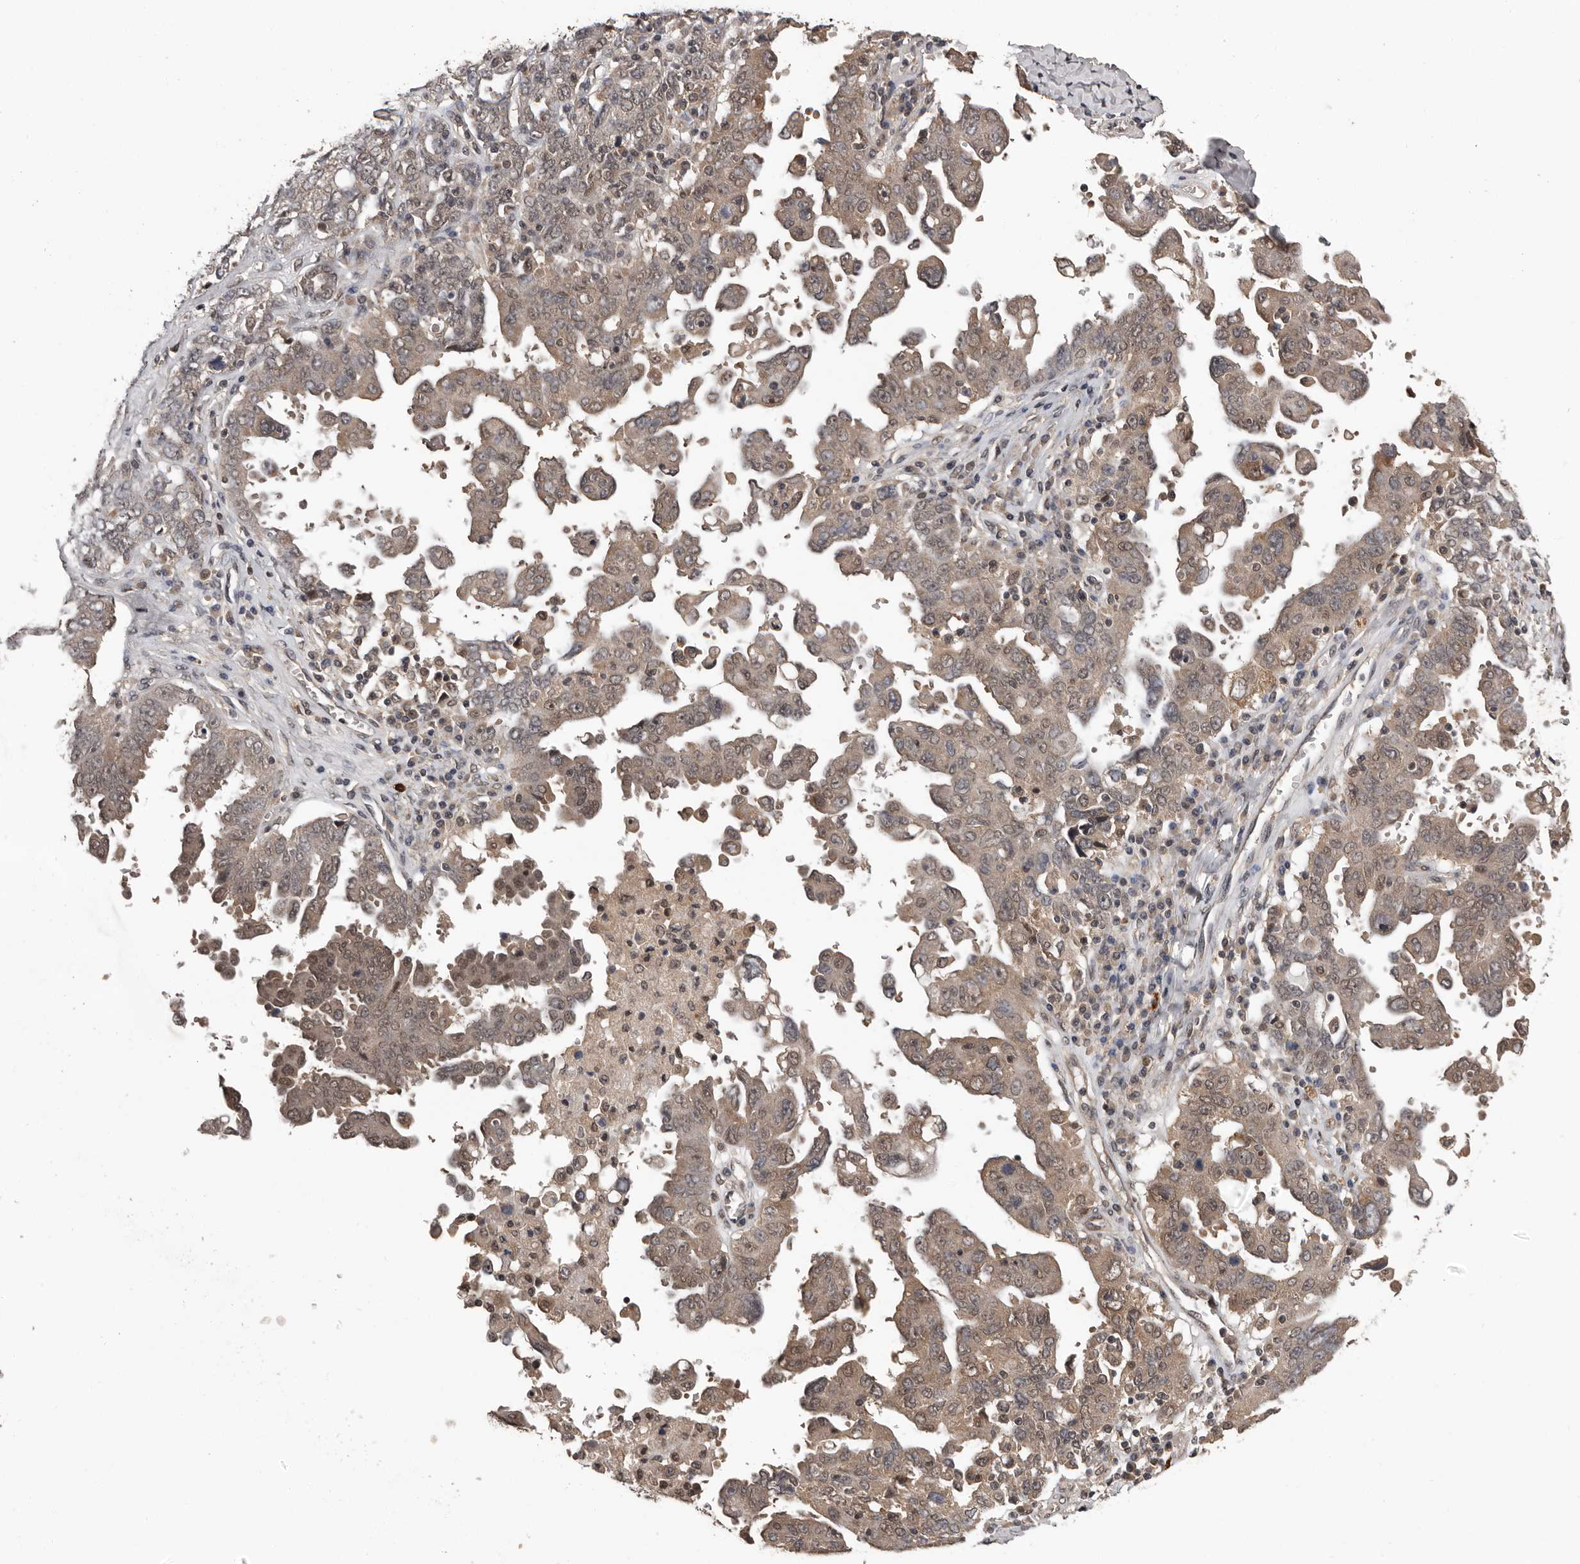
{"staining": {"intensity": "weak", "quantity": "<25%", "location": "cytoplasmic/membranous,nuclear"}, "tissue": "ovarian cancer", "cell_type": "Tumor cells", "image_type": "cancer", "snomed": [{"axis": "morphology", "description": "Carcinoma, endometroid"}, {"axis": "topography", "description": "Ovary"}], "caption": "IHC image of human ovarian cancer stained for a protein (brown), which exhibits no staining in tumor cells.", "gene": "VPS37A", "patient": {"sex": "female", "age": 62}}